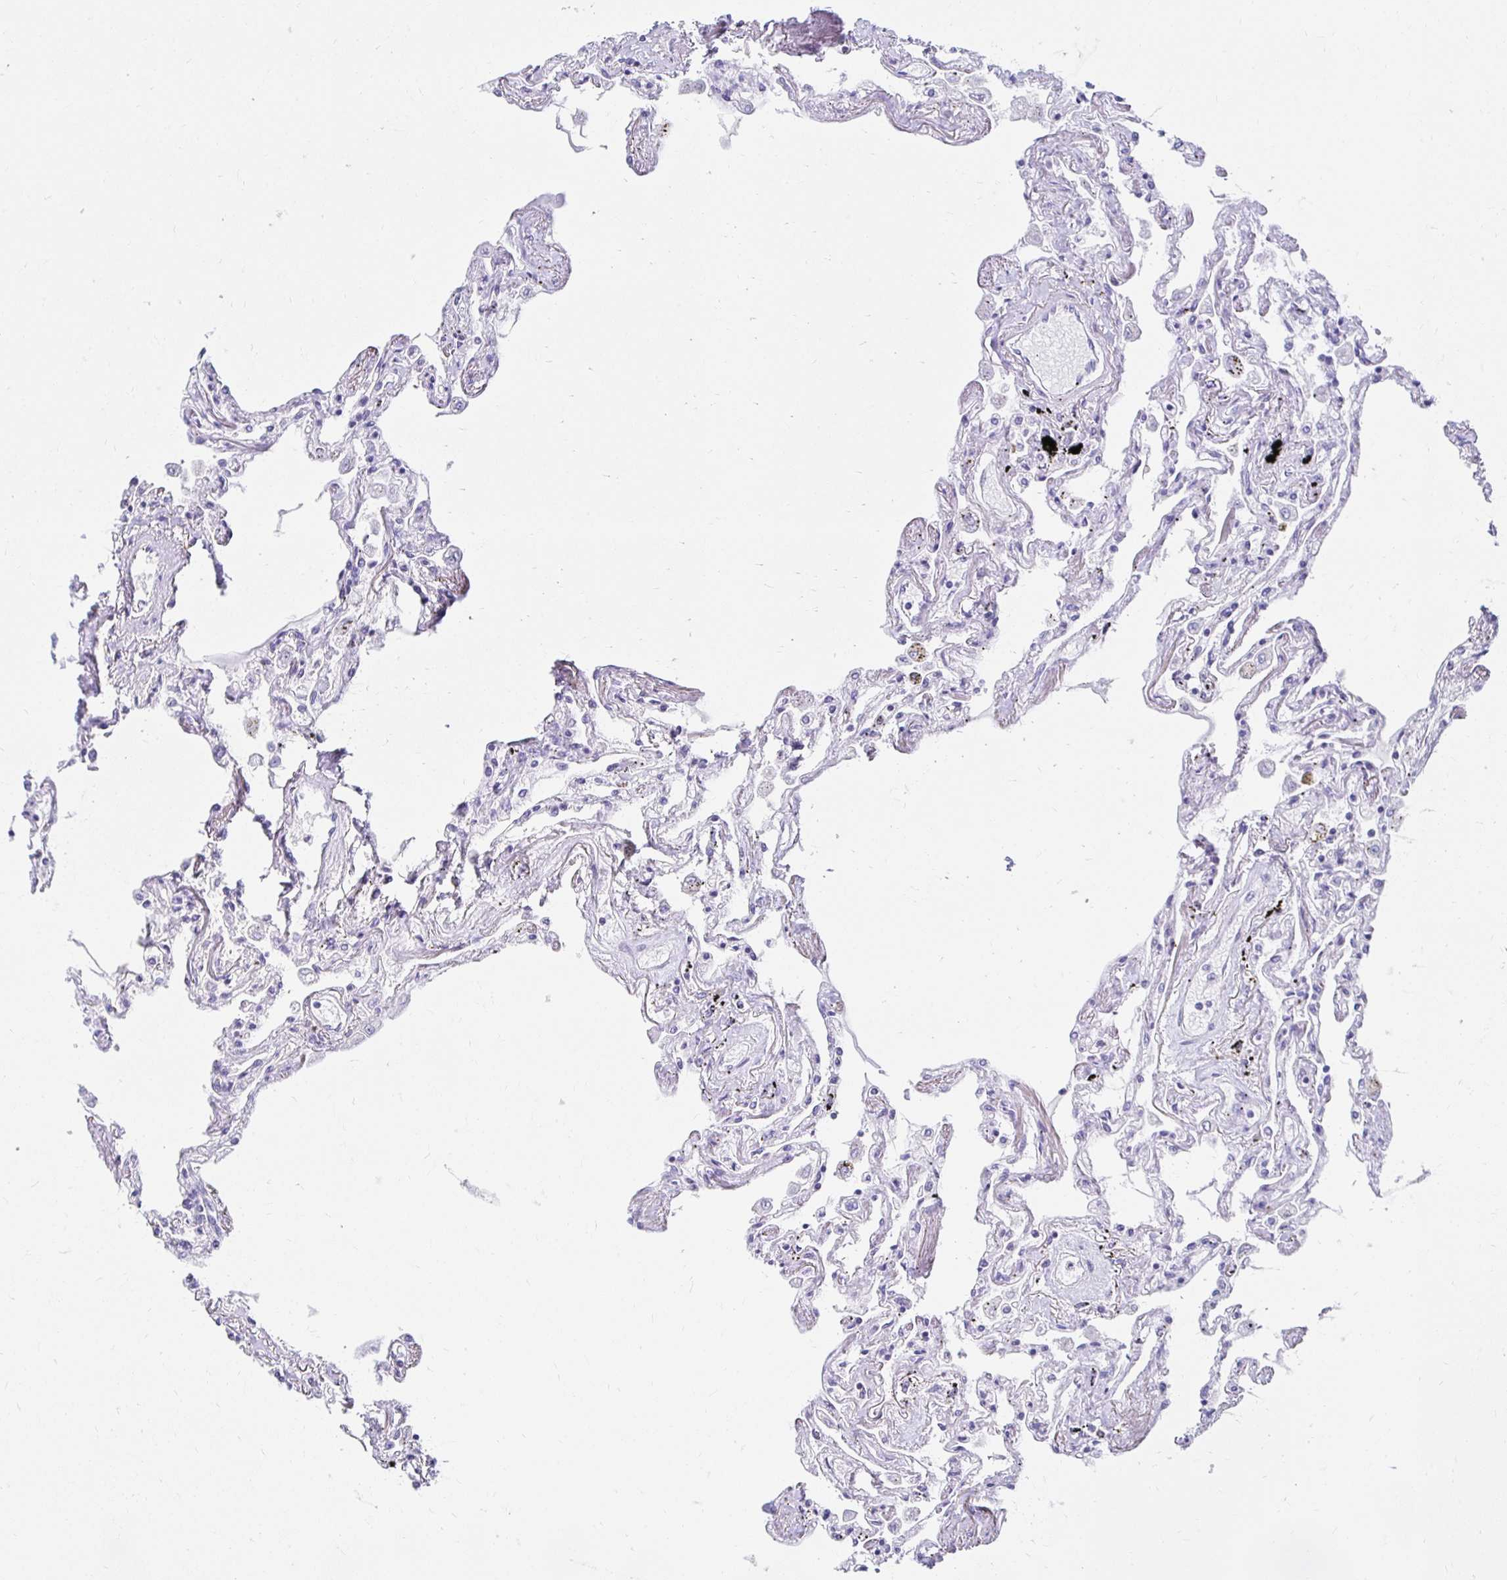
{"staining": {"intensity": "negative", "quantity": "none", "location": "none"}, "tissue": "lung", "cell_type": "Alveolar cells", "image_type": "normal", "snomed": [{"axis": "morphology", "description": "Normal tissue, NOS"}, {"axis": "morphology", "description": "Adenocarcinoma, NOS"}, {"axis": "topography", "description": "Cartilage tissue"}, {"axis": "topography", "description": "Lung"}], "caption": "A high-resolution photomicrograph shows immunohistochemistry staining of normal lung, which displays no significant expression in alveolar cells.", "gene": "PADI2", "patient": {"sex": "female", "age": 67}}